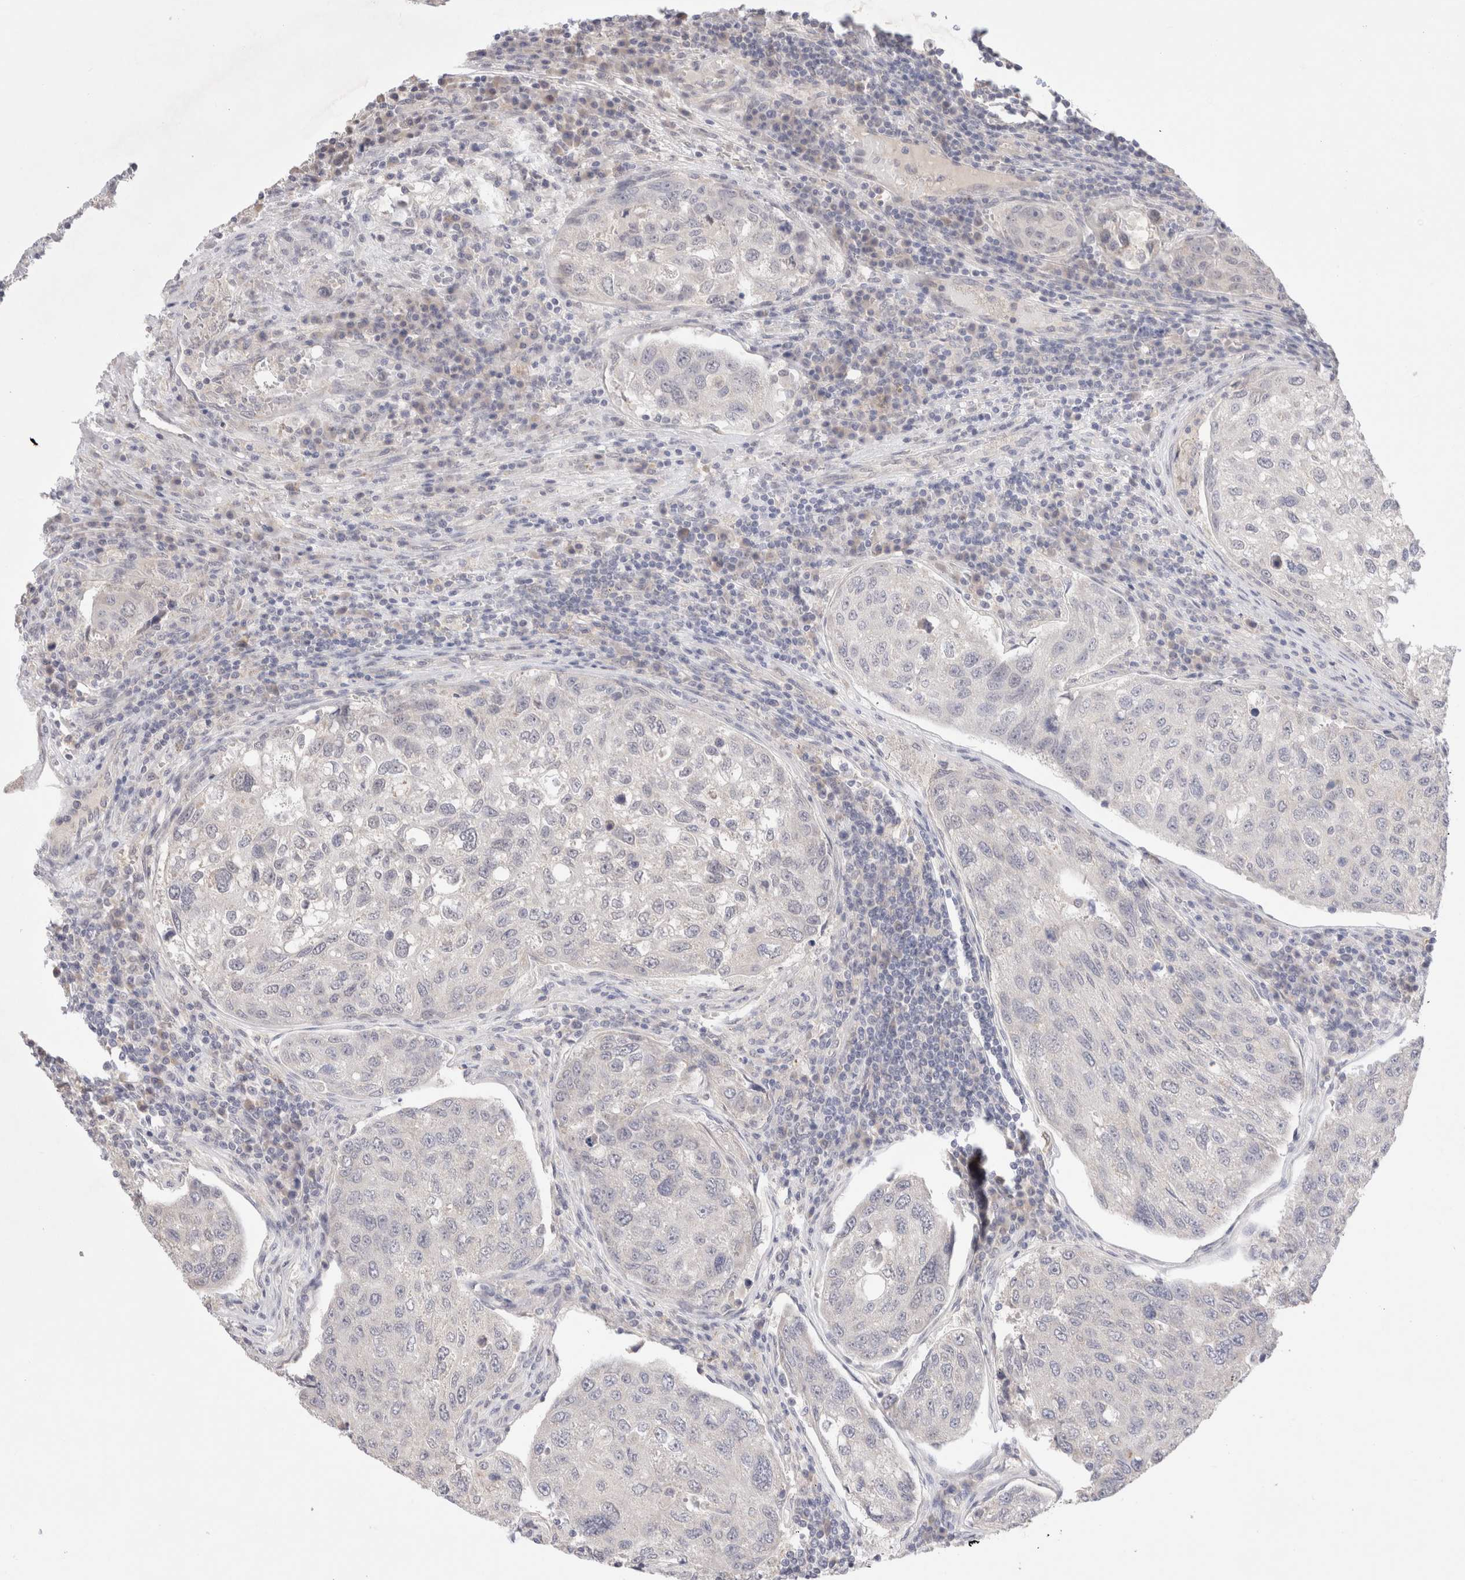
{"staining": {"intensity": "negative", "quantity": "none", "location": "none"}, "tissue": "urothelial cancer", "cell_type": "Tumor cells", "image_type": "cancer", "snomed": [{"axis": "morphology", "description": "Urothelial carcinoma, High grade"}, {"axis": "topography", "description": "Lymph node"}, {"axis": "topography", "description": "Urinary bladder"}], "caption": "IHC micrograph of neoplastic tissue: human urothelial carcinoma (high-grade) stained with DAB (3,3'-diaminobenzidine) displays no significant protein staining in tumor cells.", "gene": "SPATA20", "patient": {"sex": "male", "age": 51}}